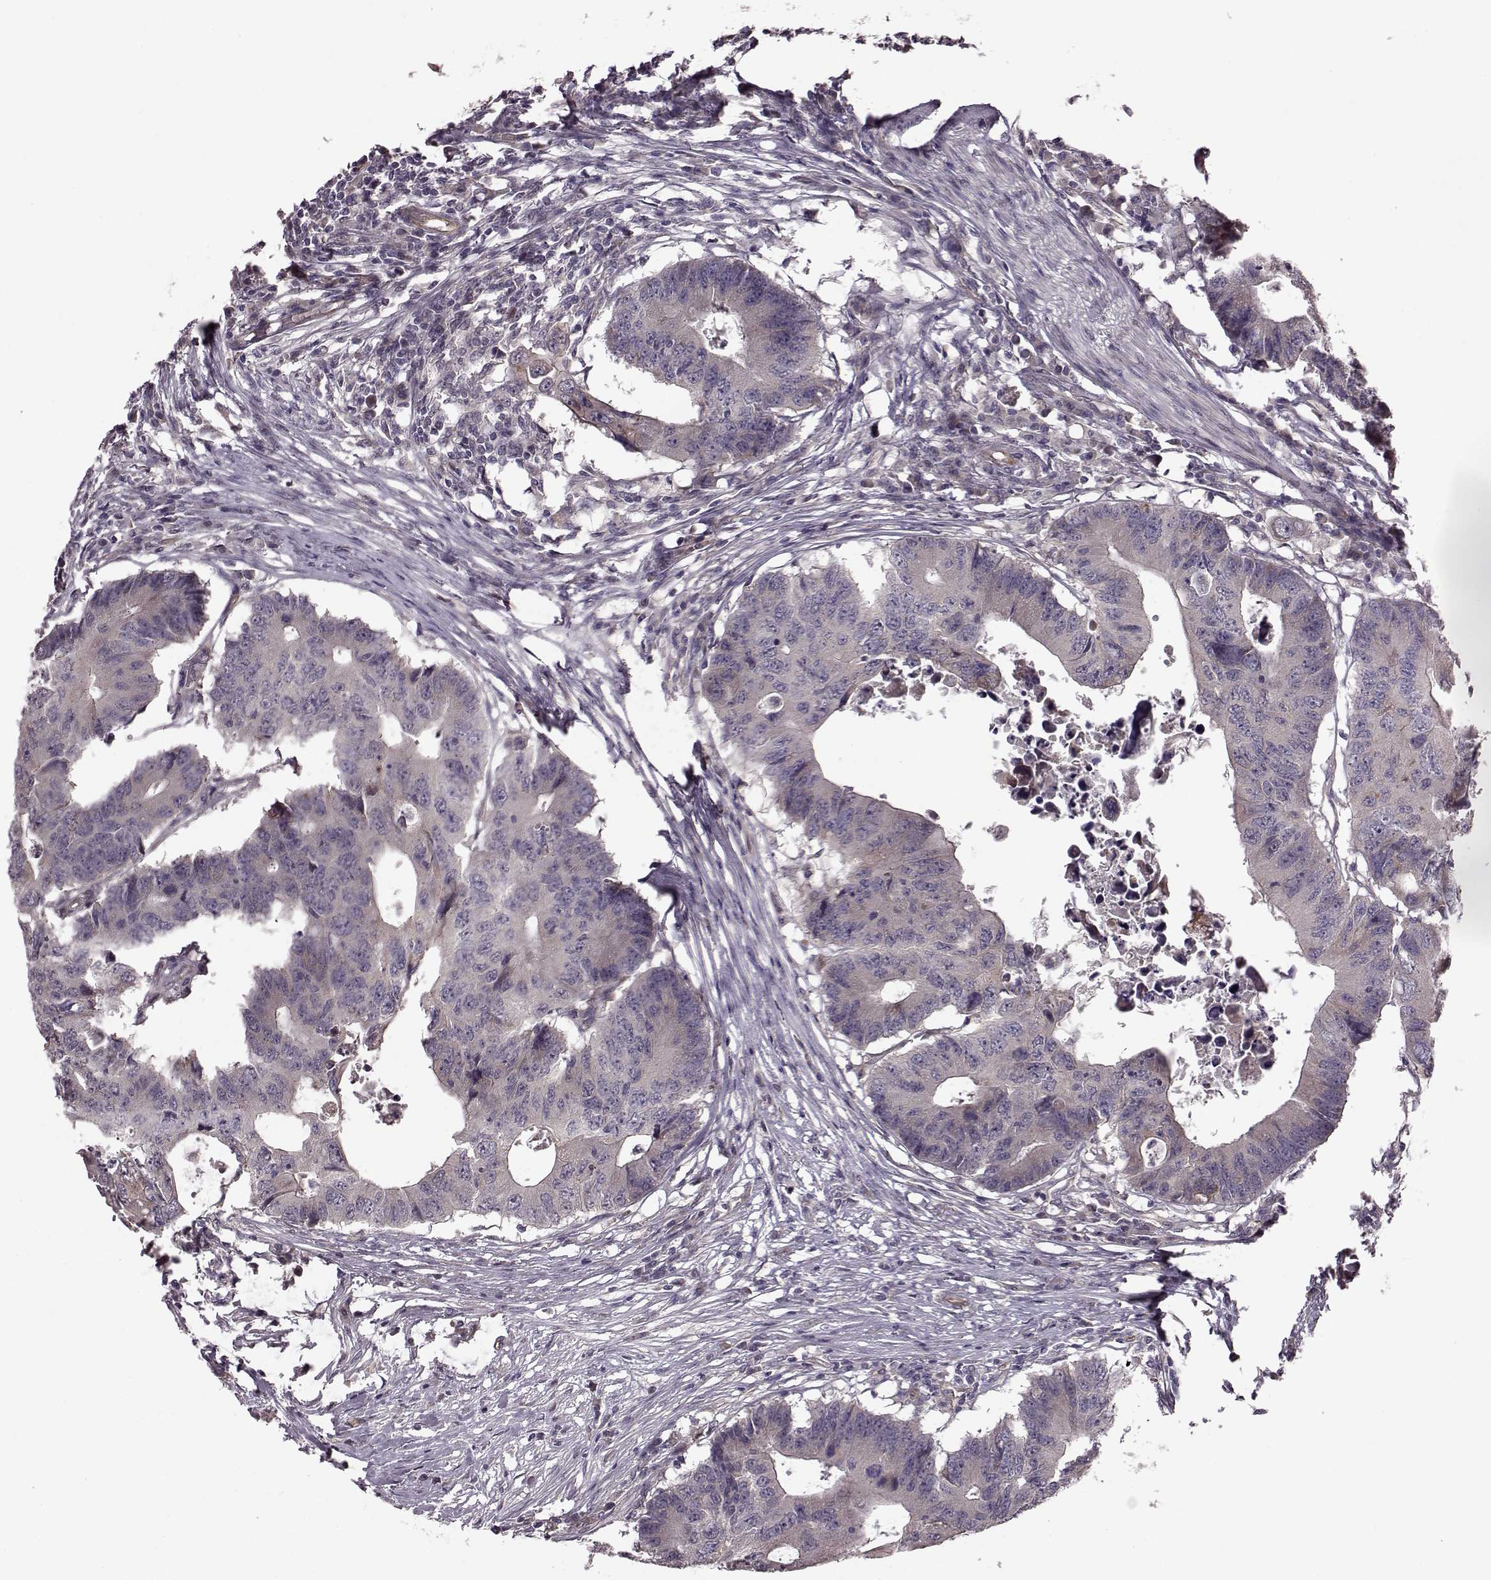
{"staining": {"intensity": "negative", "quantity": "none", "location": "none"}, "tissue": "colorectal cancer", "cell_type": "Tumor cells", "image_type": "cancer", "snomed": [{"axis": "morphology", "description": "Adenocarcinoma, NOS"}, {"axis": "topography", "description": "Colon"}], "caption": "High magnification brightfield microscopy of adenocarcinoma (colorectal) stained with DAB (brown) and counterstained with hematoxylin (blue): tumor cells show no significant staining. The staining is performed using DAB (3,3'-diaminobenzidine) brown chromogen with nuclei counter-stained in using hematoxylin.", "gene": "SYNPO", "patient": {"sex": "male", "age": 71}}